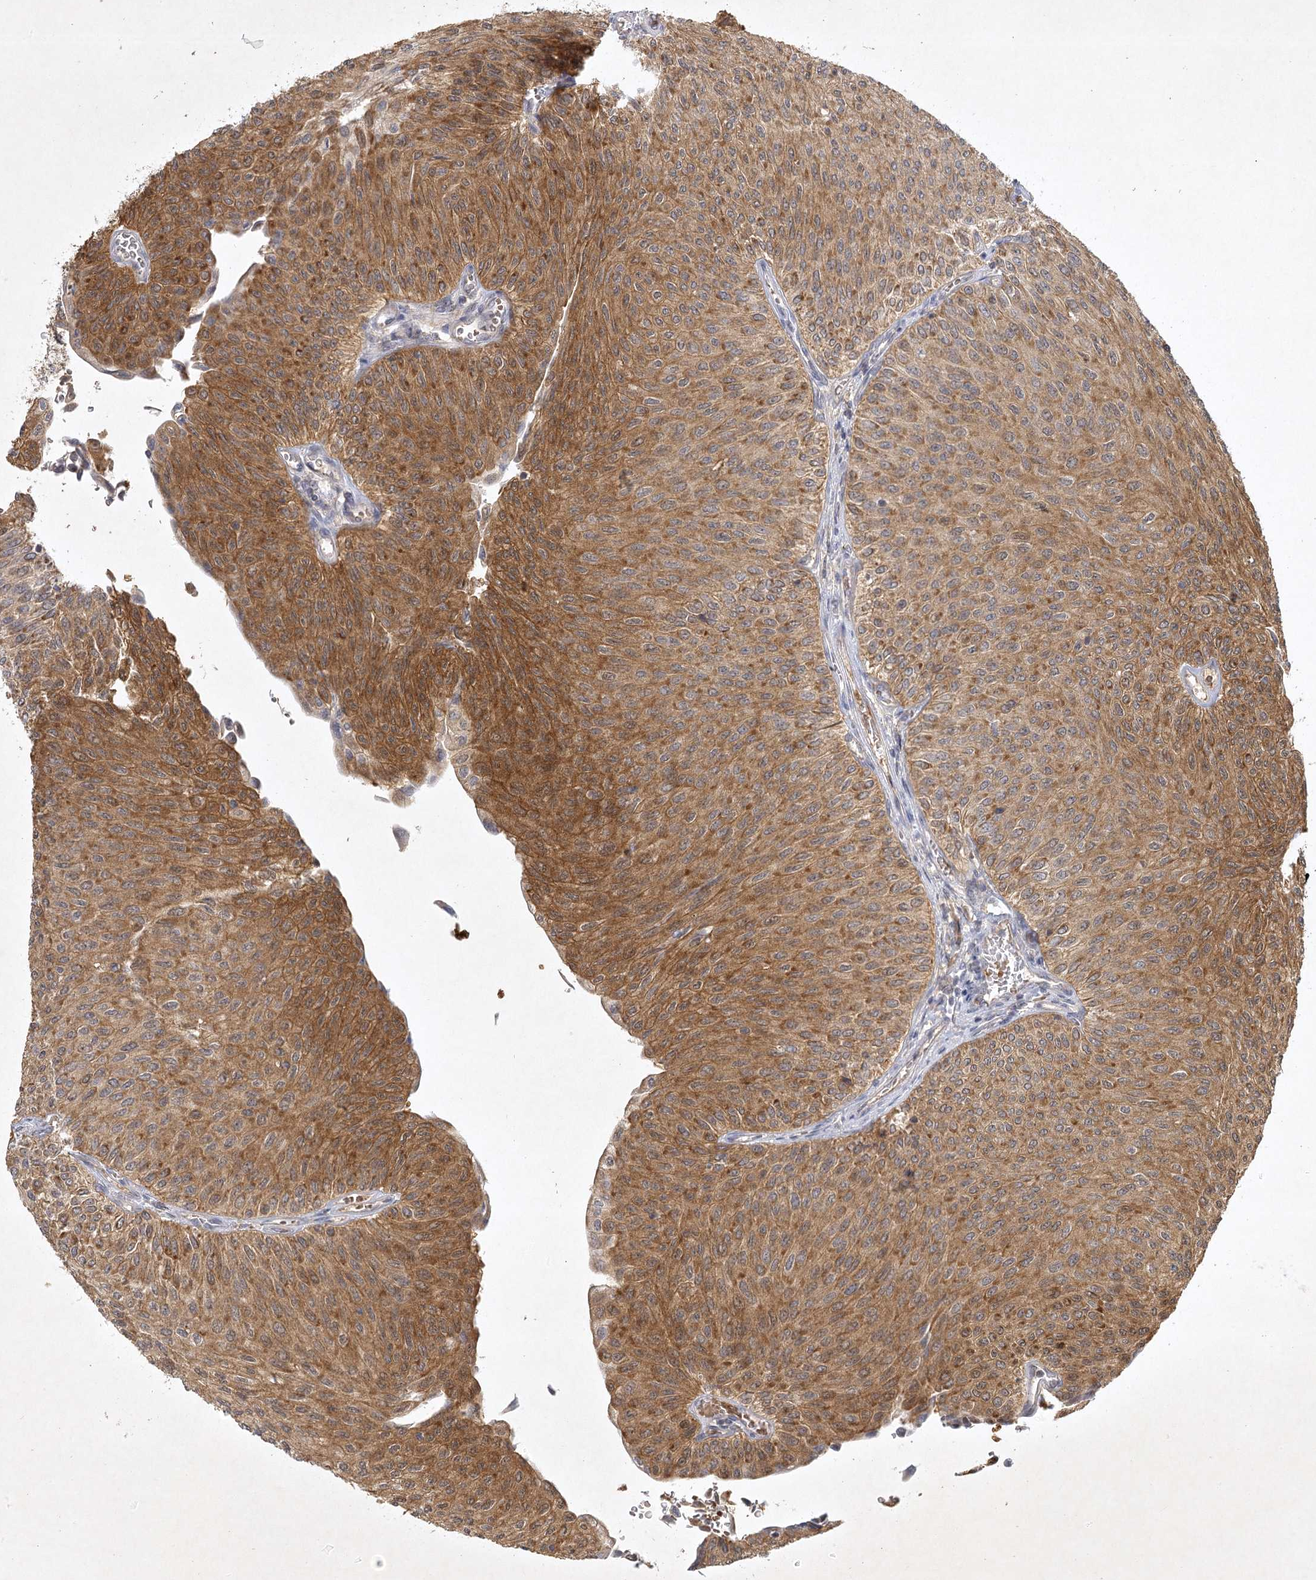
{"staining": {"intensity": "moderate", "quantity": ">75%", "location": "cytoplasmic/membranous"}, "tissue": "urothelial cancer", "cell_type": "Tumor cells", "image_type": "cancer", "snomed": [{"axis": "morphology", "description": "Urothelial carcinoma, Low grade"}, {"axis": "topography", "description": "Urinary bladder"}], "caption": "Immunohistochemical staining of urothelial cancer displays medium levels of moderate cytoplasmic/membranous staining in approximately >75% of tumor cells. (DAB (3,3'-diaminobenzidine) IHC with brightfield microscopy, high magnification).", "gene": "PYROXD2", "patient": {"sex": "male", "age": 78}}